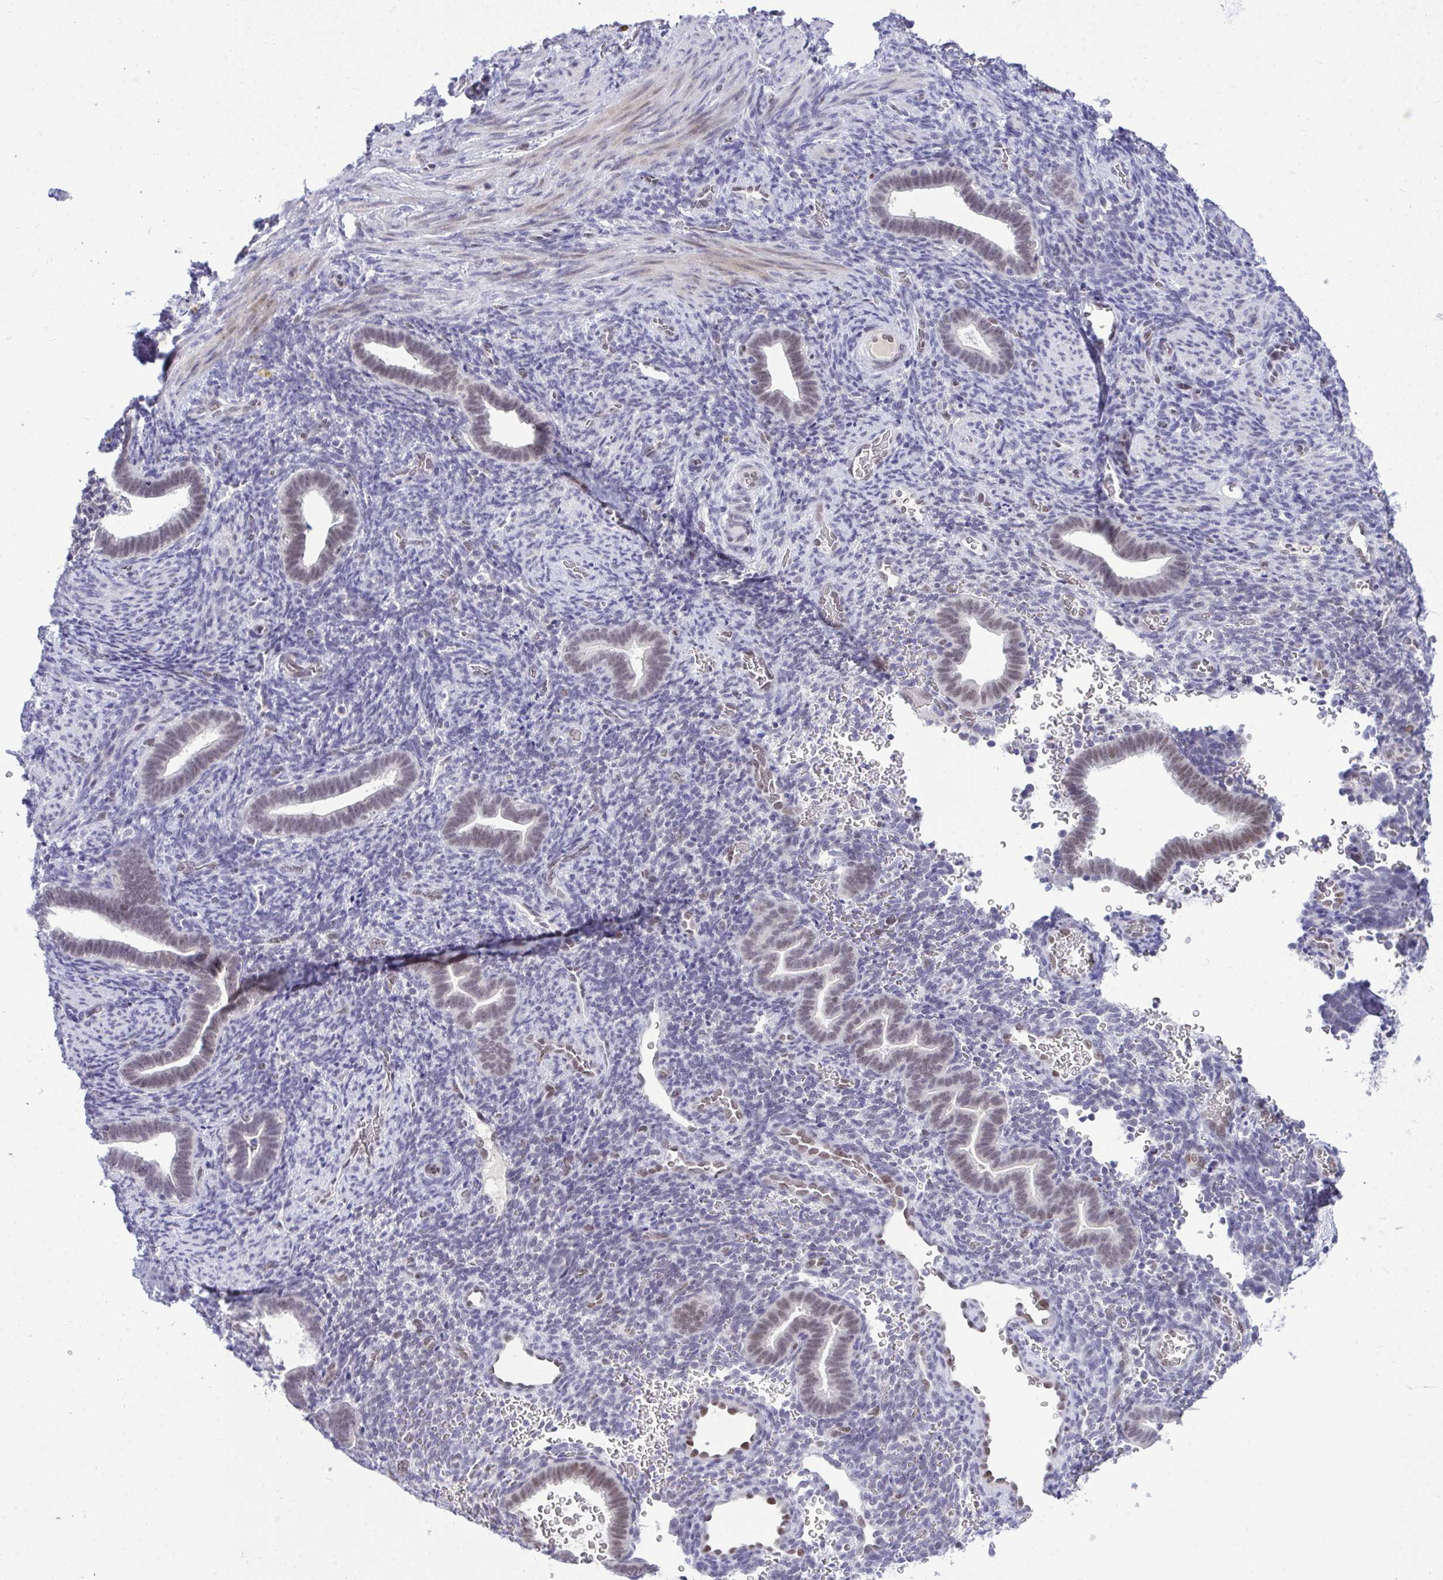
{"staining": {"intensity": "negative", "quantity": "none", "location": "none"}, "tissue": "endometrium", "cell_type": "Cells in endometrial stroma", "image_type": "normal", "snomed": [{"axis": "morphology", "description": "Normal tissue, NOS"}, {"axis": "topography", "description": "Endometrium"}], "caption": "Image shows no significant protein expression in cells in endometrial stroma of normal endometrium.", "gene": "TEAD4", "patient": {"sex": "female", "age": 34}}